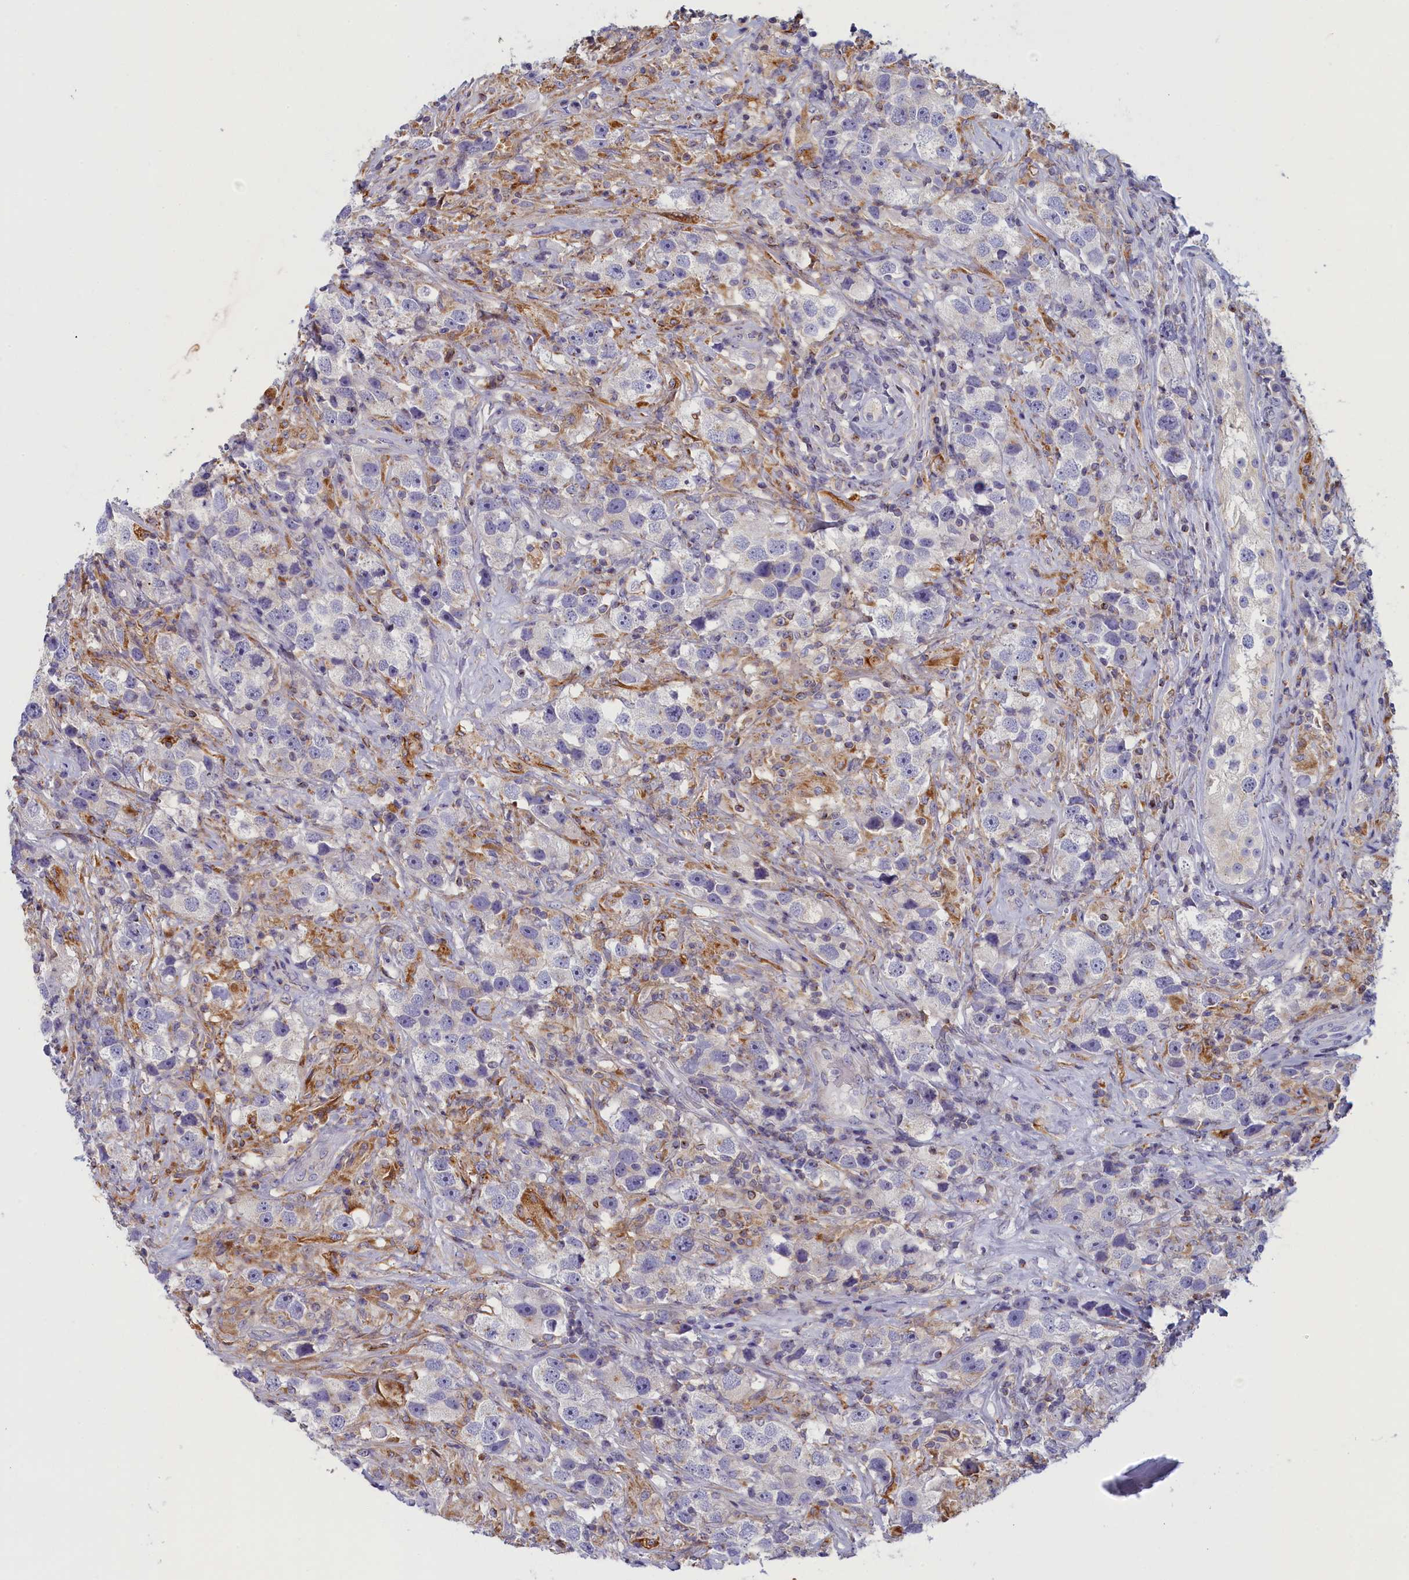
{"staining": {"intensity": "weak", "quantity": ">75%", "location": "cytoplasmic/membranous"}, "tissue": "testis cancer", "cell_type": "Tumor cells", "image_type": "cancer", "snomed": [{"axis": "morphology", "description": "Seminoma, NOS"}, {"axis": "topography", "description": "Testis"}], "caption": "DAB (3,3'-diaminobenzidine) immunohistochemical staining of human testis cancer (seminoma) shows weak cytoplasmic/membranous protein positivity in about >75% of tumor cells.", "gene": "NOL10", "patient": {"sex": "male", "age": 49}}